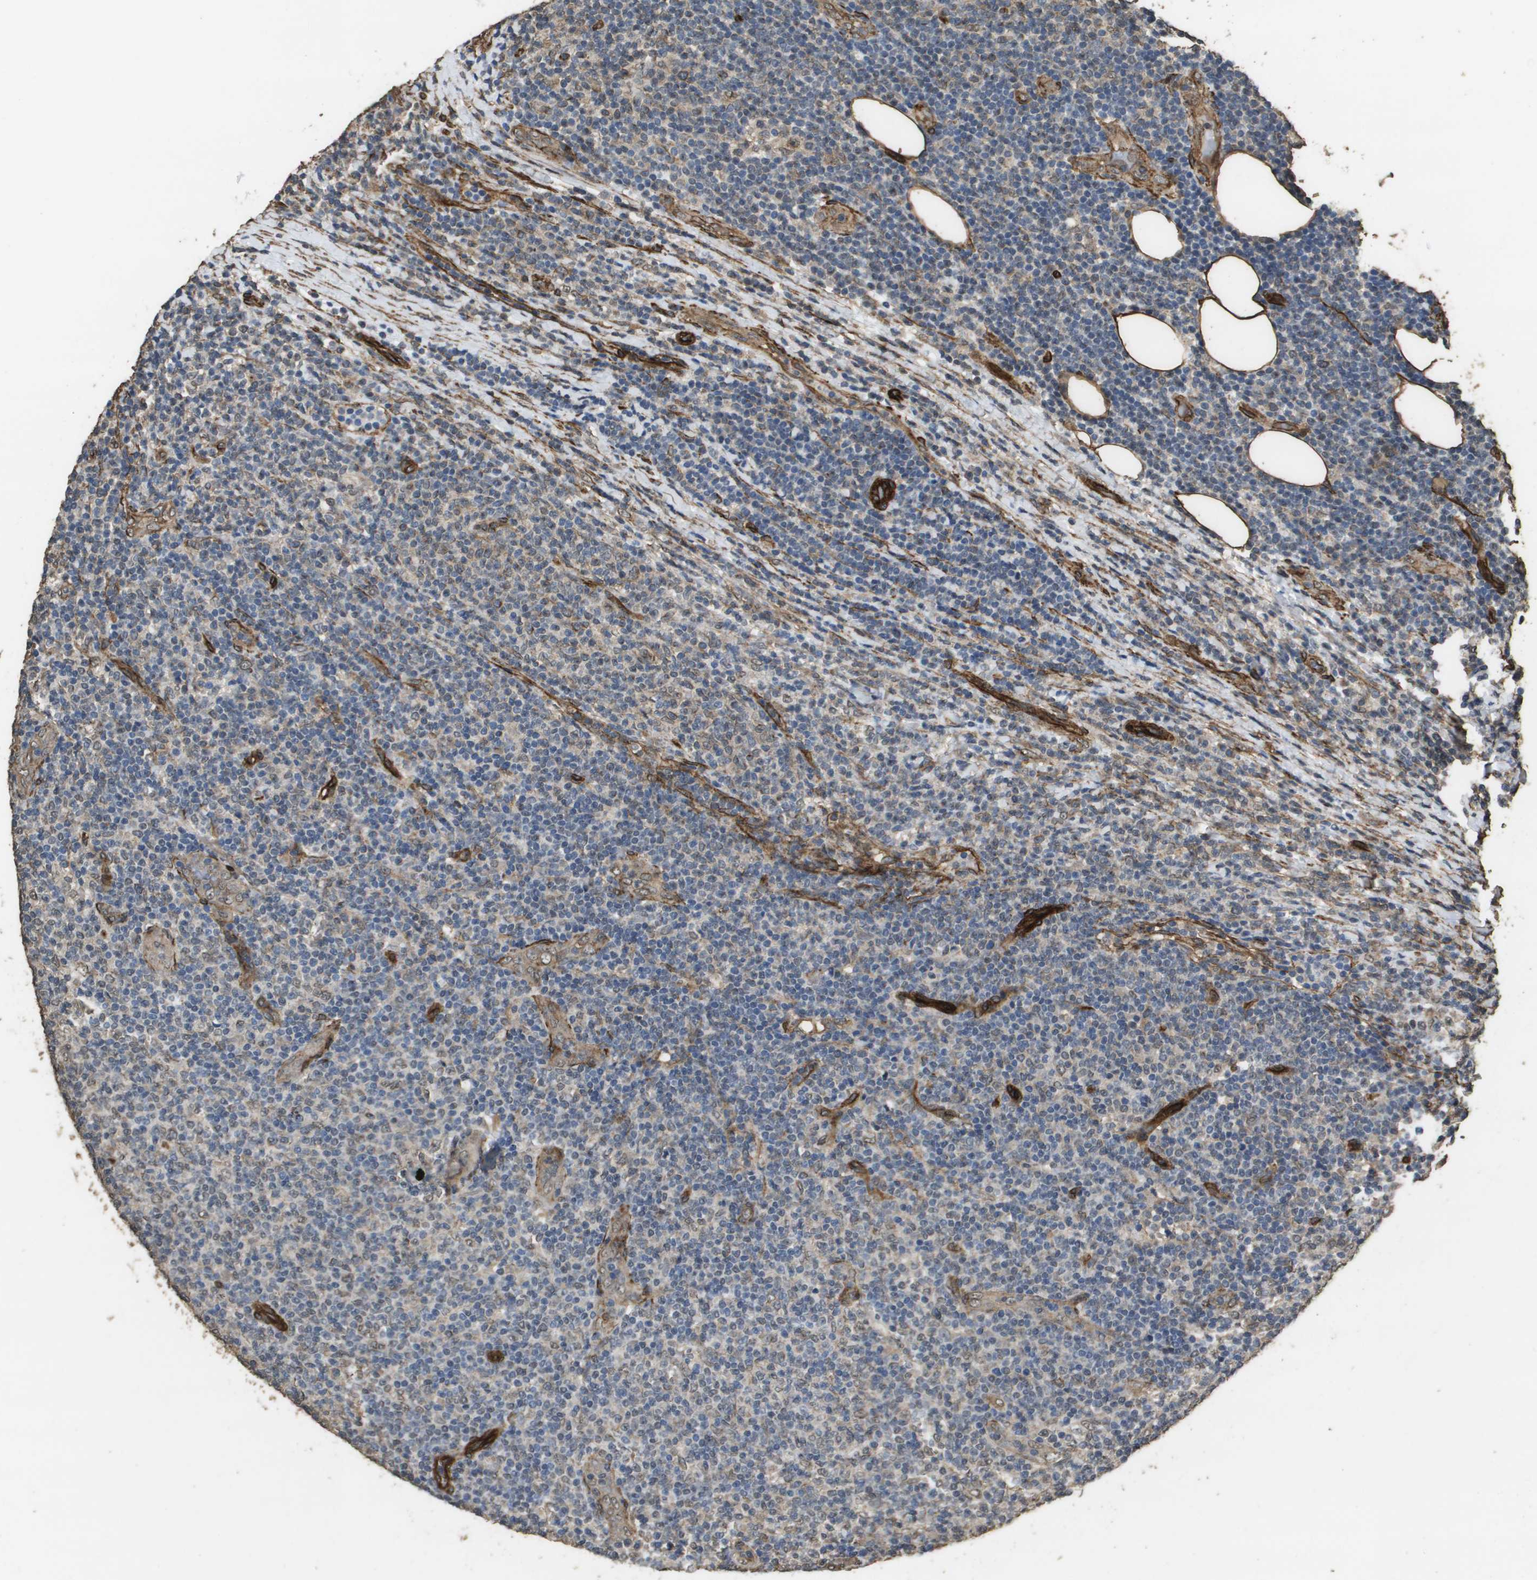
{"staining": {"intensity": "weak", "quantity": "<25%", "location": "cytoplasmic/membranous,nuclear"}, "tissue": "lymphoma", "cell_type": "Tumor cells", "image_type": "cancer", "snomed": [{"axis": "morphology", "description": "Malignant lymphoma, non-Hodgkin's type, Low grade"}, {"axis": "topography", "description": "Lymph node"}], "caption": "High magnification brightfield microscopy of lymphoma stained with DAB (brown) and counterstained with hematoxylin (blue): tumor cells show no significant expression.", "gene": "AAMP", "patient": {"sex": "male", "age": 66}}